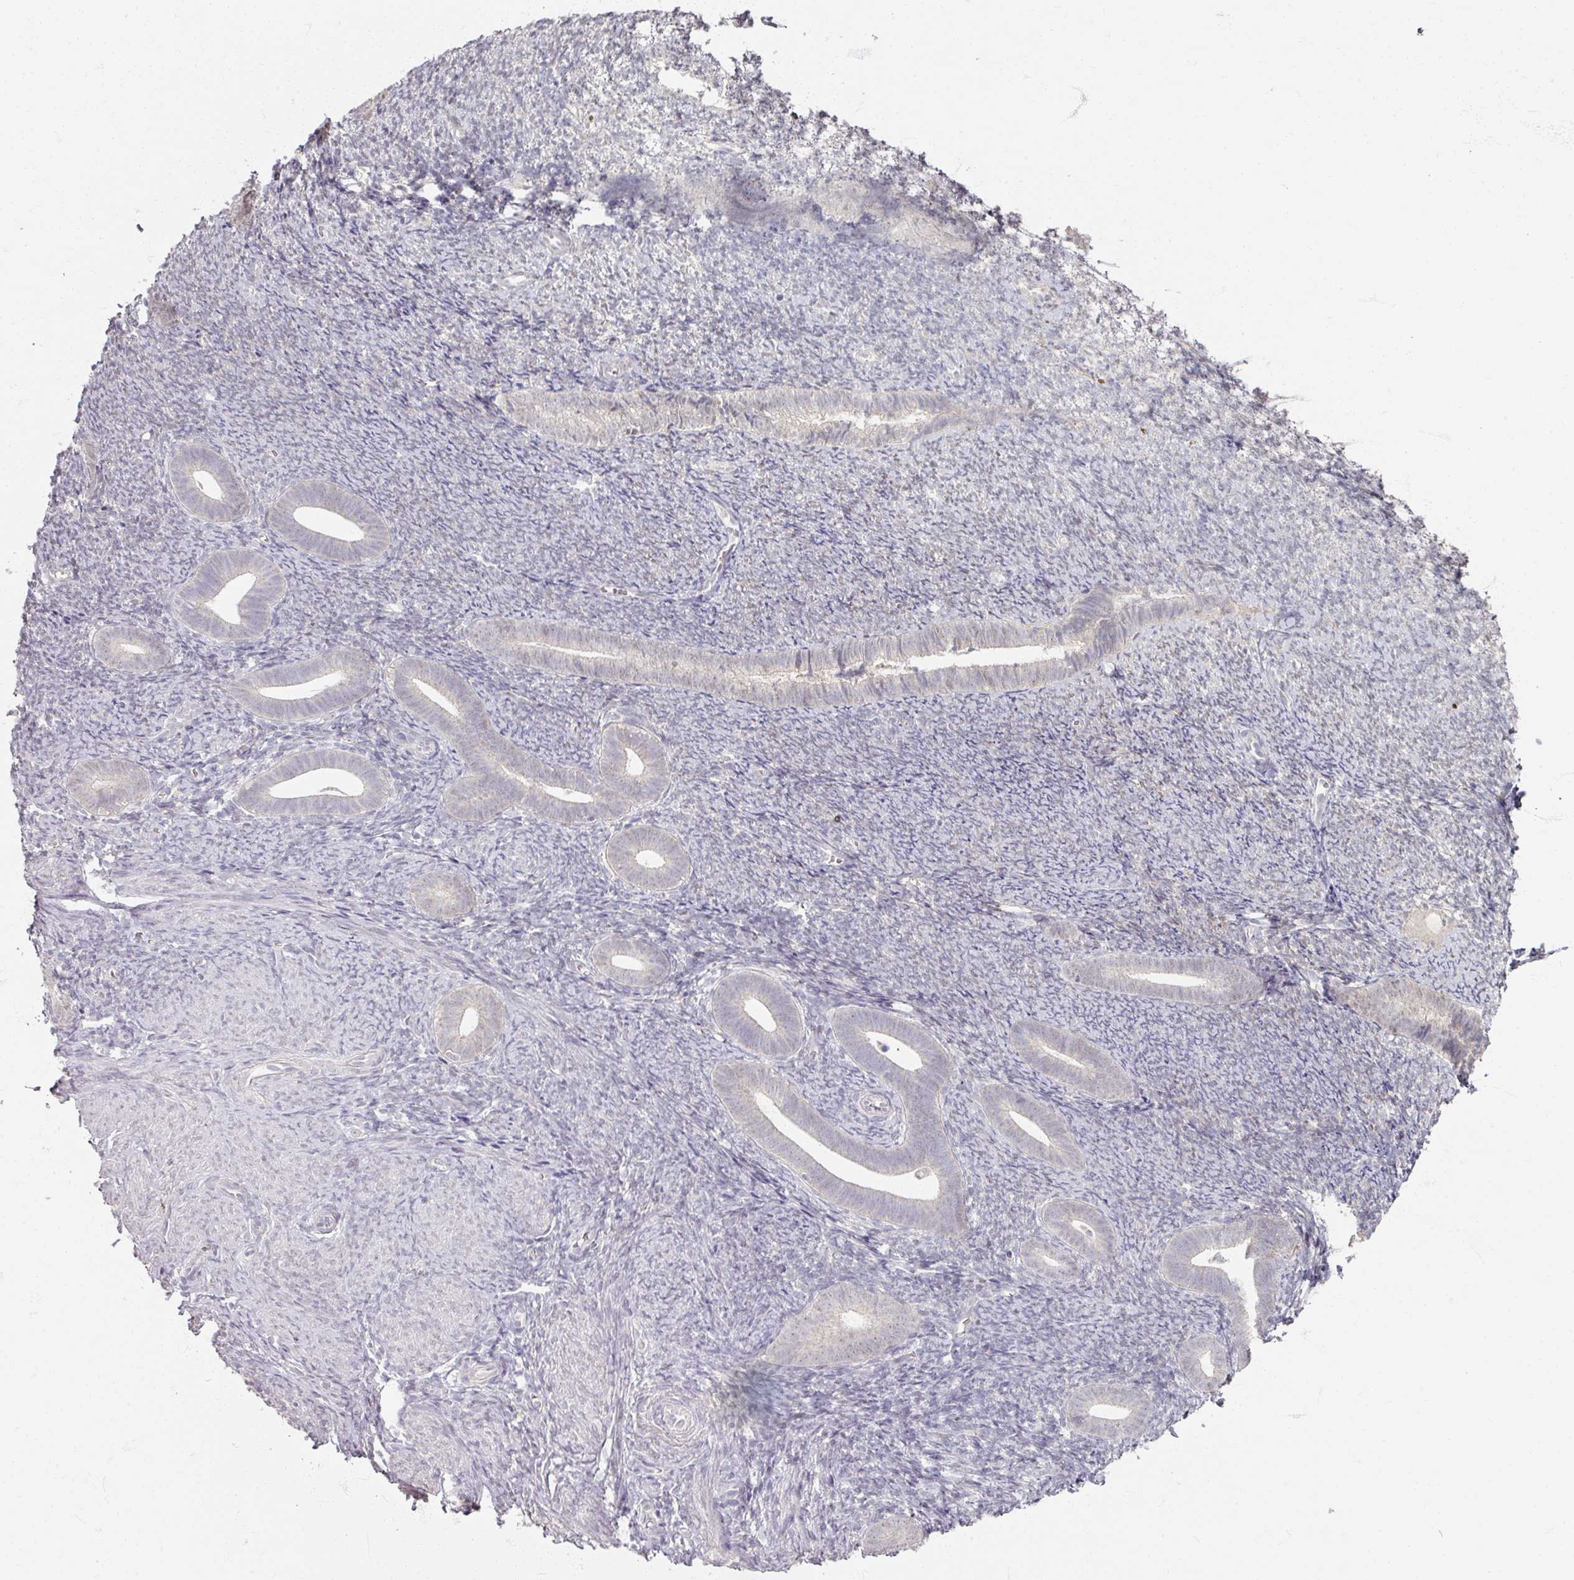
{"staining": {"intensity": "negative", "quantity": "none", "location": "none"}, "tissue": "endometrium", "cell_type": "Cells in endometrial stroma", "image_type": "normal", "snomed": [{"axis": "morphology", "description": "Normal tissue, NOS"}, {"axis": "topography", "description": "Endometrium"}], "caption": "Immunohistochemistry (IHC) of benign endometrium reveals no expression in cells in endometrial stroma.", "gene": "SOX11", "patient": {"sex": "female", "age": 39}}